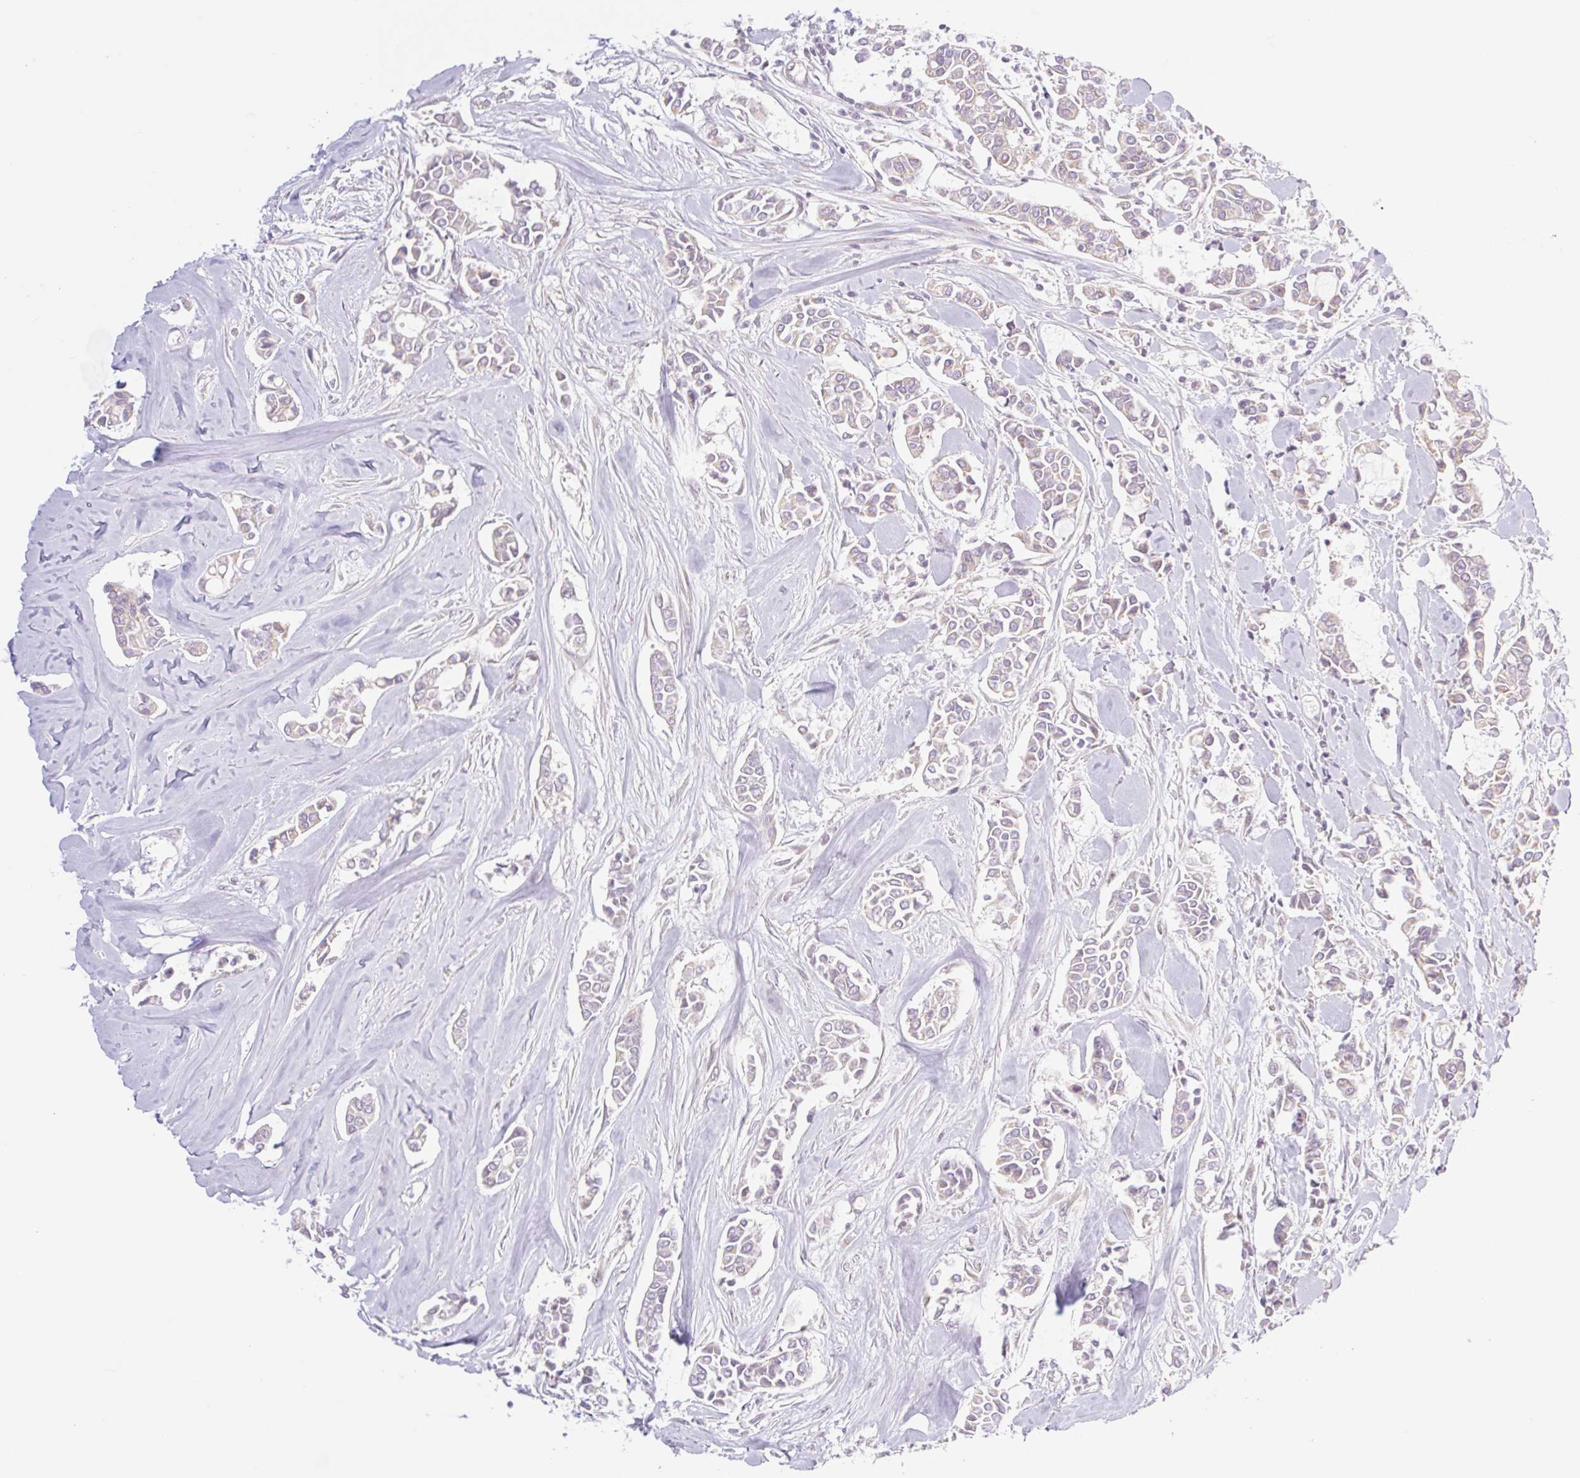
{"staining": {"intensity": "weak", "quantity": "<25%", "location": "cytoplasmic/membranous"}, "tissue": "breast cancer", "cell_type": "Tumor cells", "image_type": "cancer", "snomed": [{"axis": "morphology", "description": "Duct carcinoma"}, {"axis": "topography", "description": "Breast"}], "caption": "This is an immunohistochemistry (IHC) histopathology image of human invasive ductal carcinoma (breast). There is no staining in tumor cells.", "gene": "GOSR2", "patient": {"sex": "female", "age": 84}}